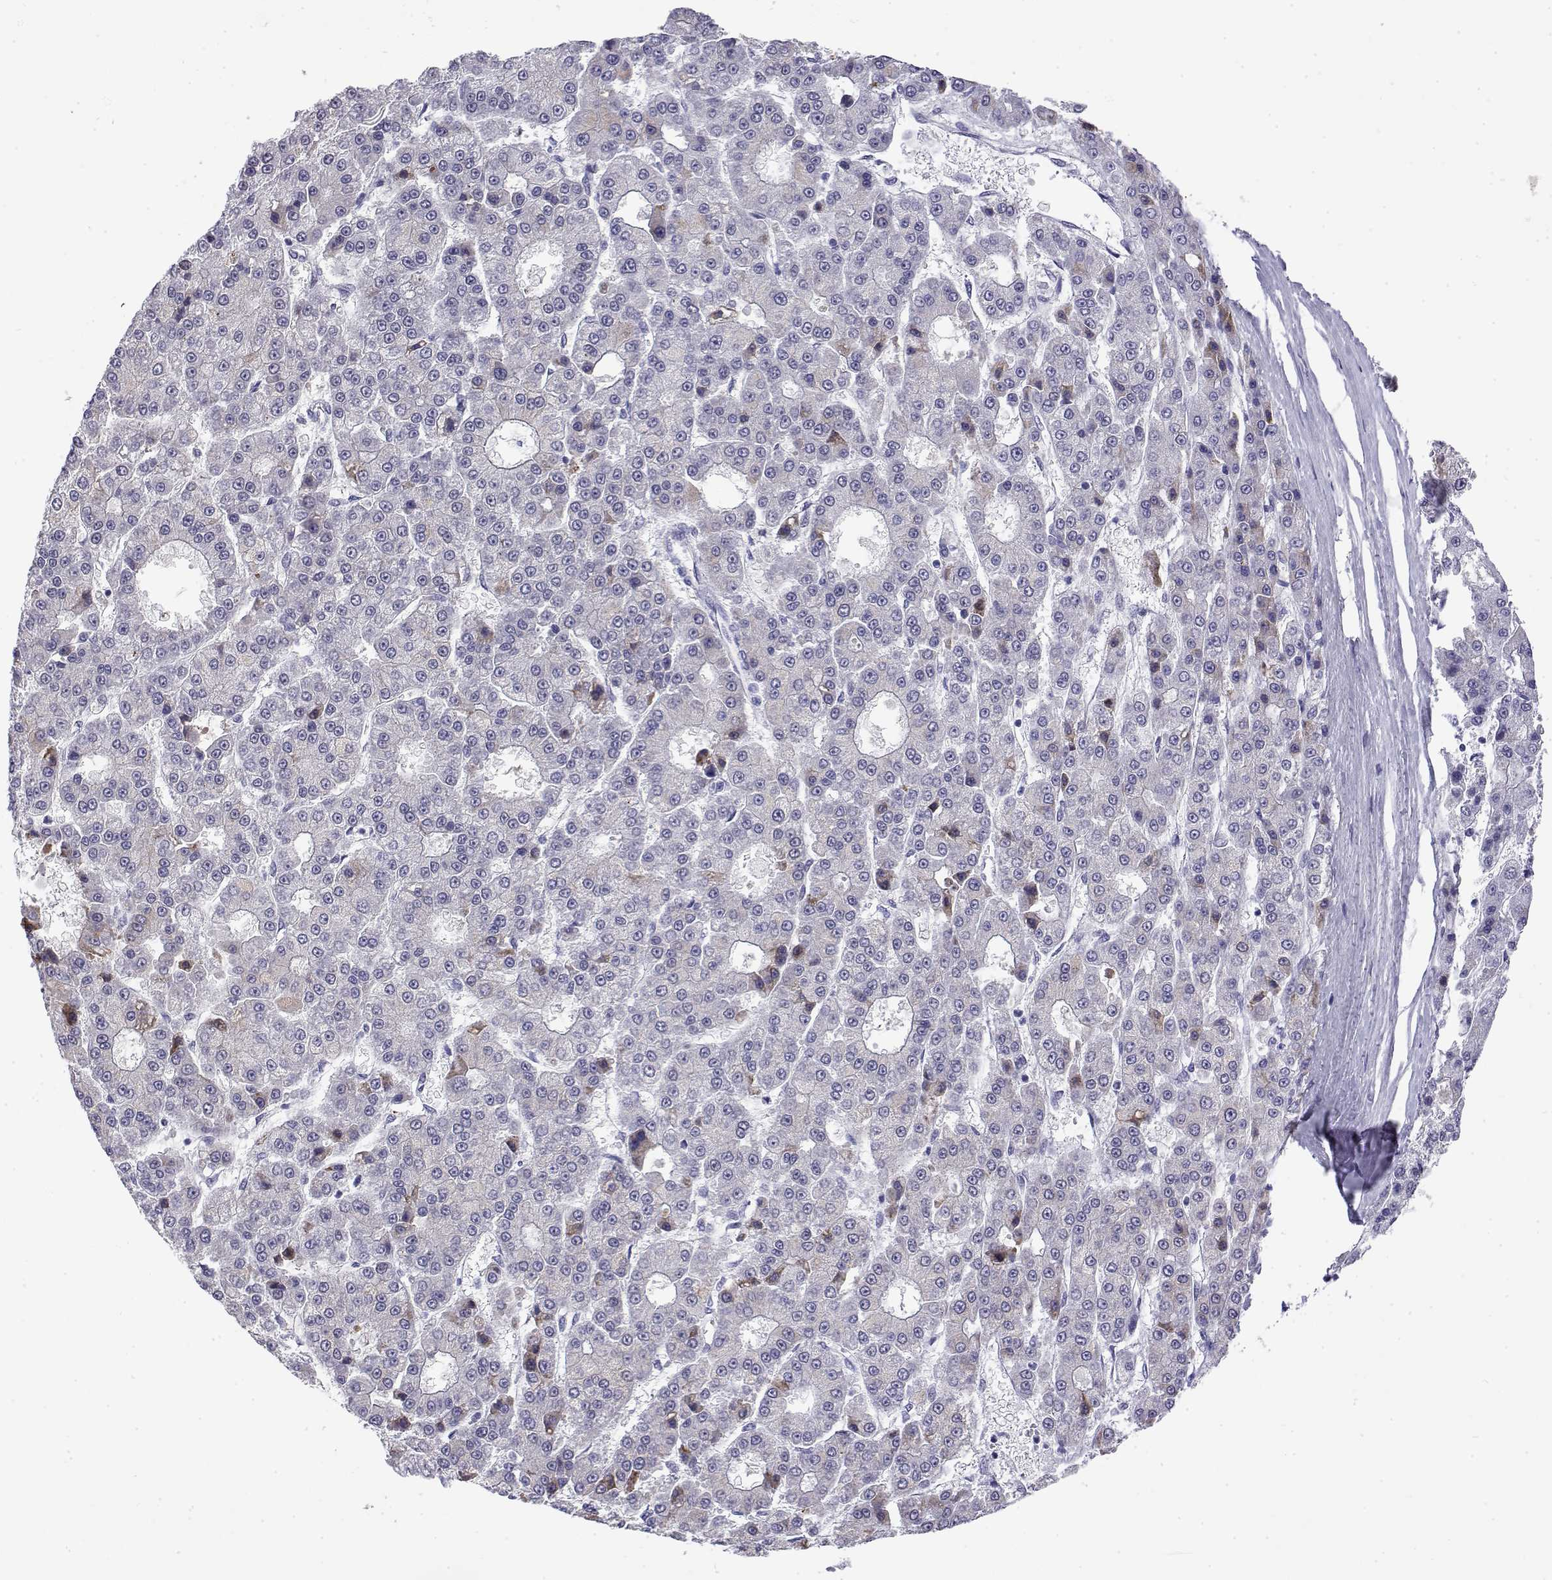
{"staining": {"intensity": "negative", "quantity": "none", "location": "none"}, "tissue": "liver cancer", "cell_type": "Tumor cells", "image_type": "cancer", "snomed": [{"axis": "morphology", "description": "Carcinoma, Hepatocellular, NOS"}, {"axis": "topography", "description": "Liver"}], "caption": "DAB immunohistochemical staining of human liver cancer displays no significant staining in tumor cells.", "gene": "POLDIP3", "patient": {"sex": "male", "age": 70}}